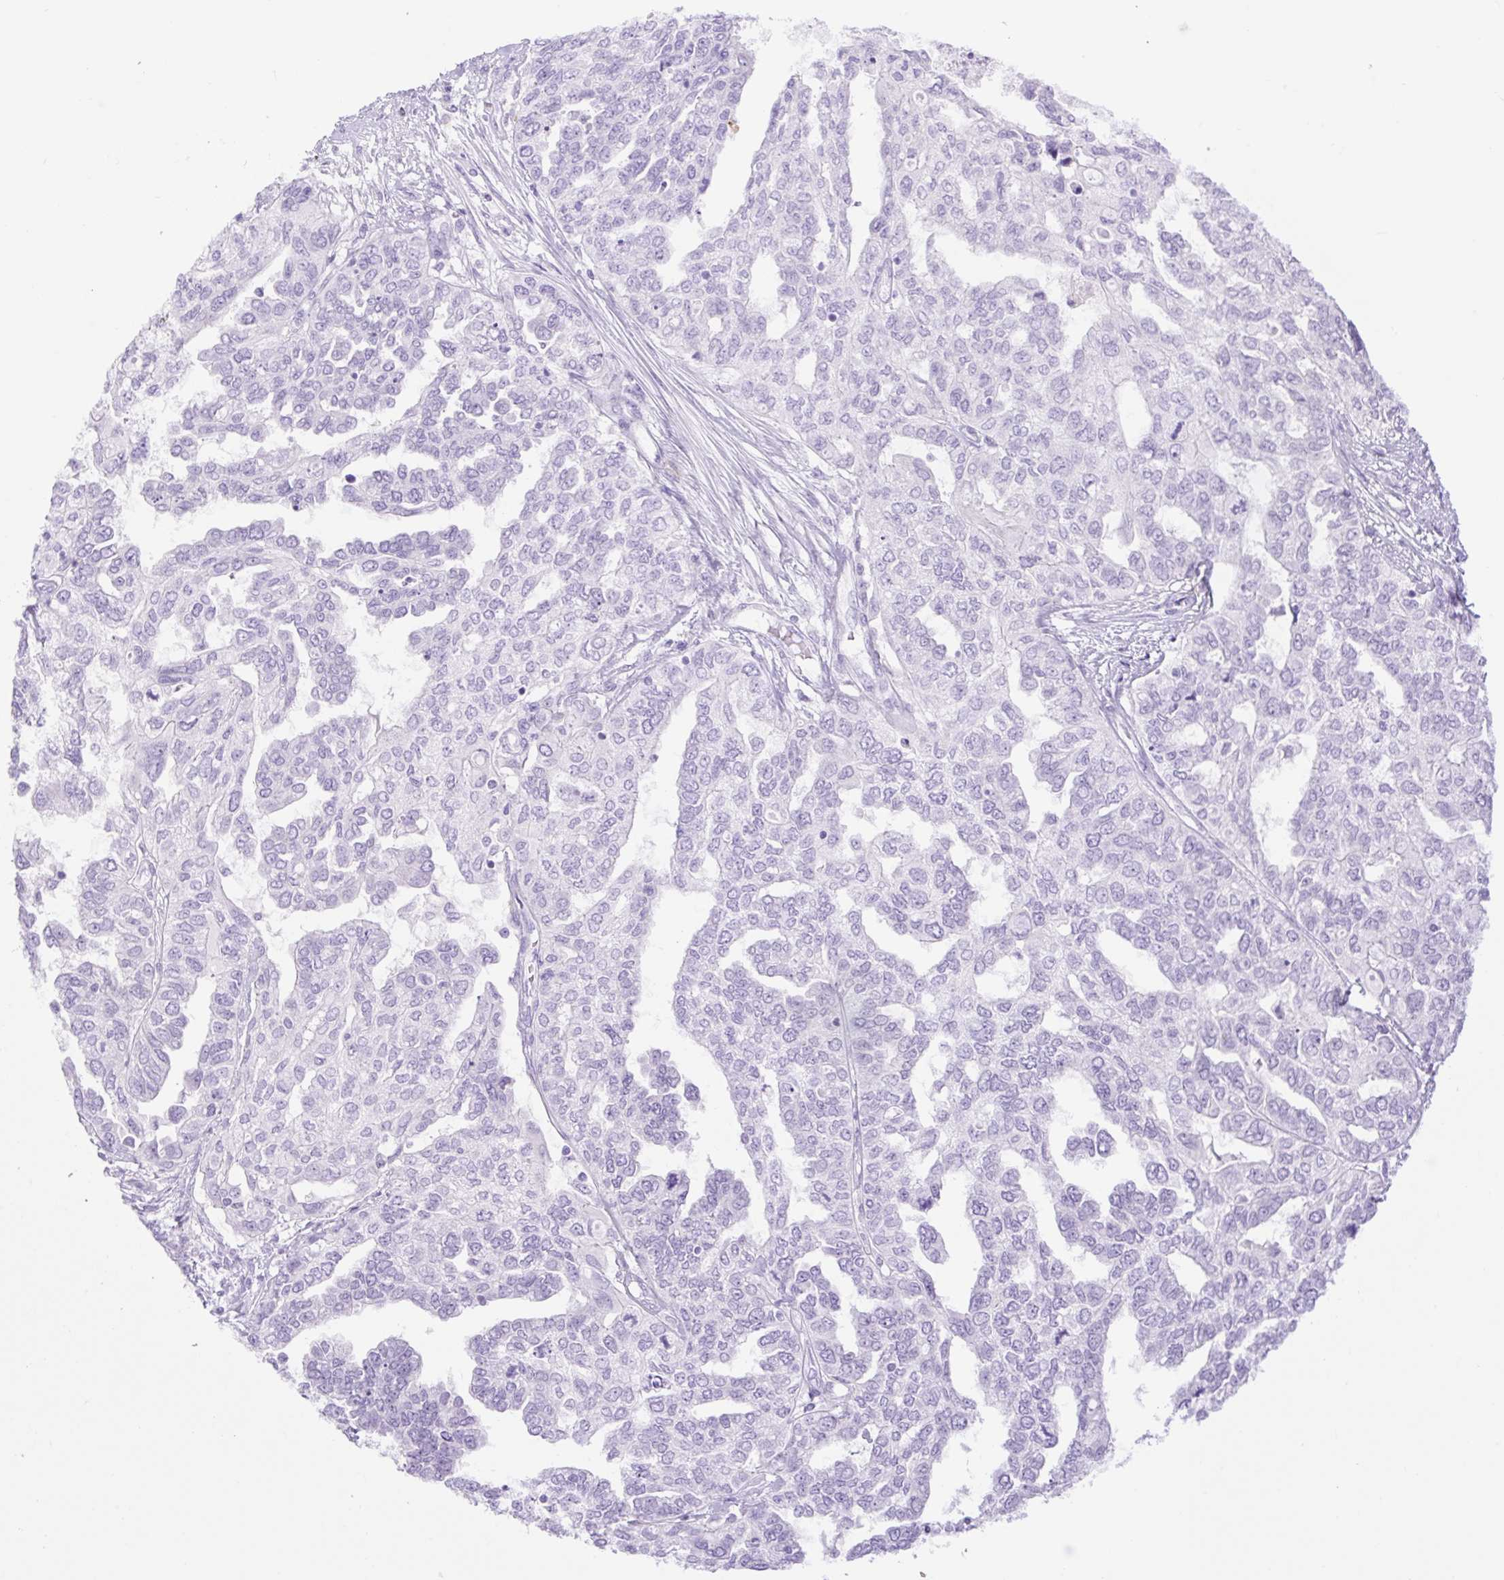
{"staining": {"intensity": "negative", "quantity": "none", "location": "none"}, "tissue": "ovarian cancer", "cell_type": "Tumor cells", "image_type": "cancer", "snomed": [{"axis": "morphology", "description": "Cystadenocarcinoma, serous, NOS"}, {"axis": "topography", "description": "Ovary"}], "caption": "Immunohistochemistry image of human serous cystadenocarcinoma (ovarian) stained for a protein (brown), which reveals no staining in tumor cells.", "gene": "SLC25A40", "patient": {"sex": "female", "age": 53}}